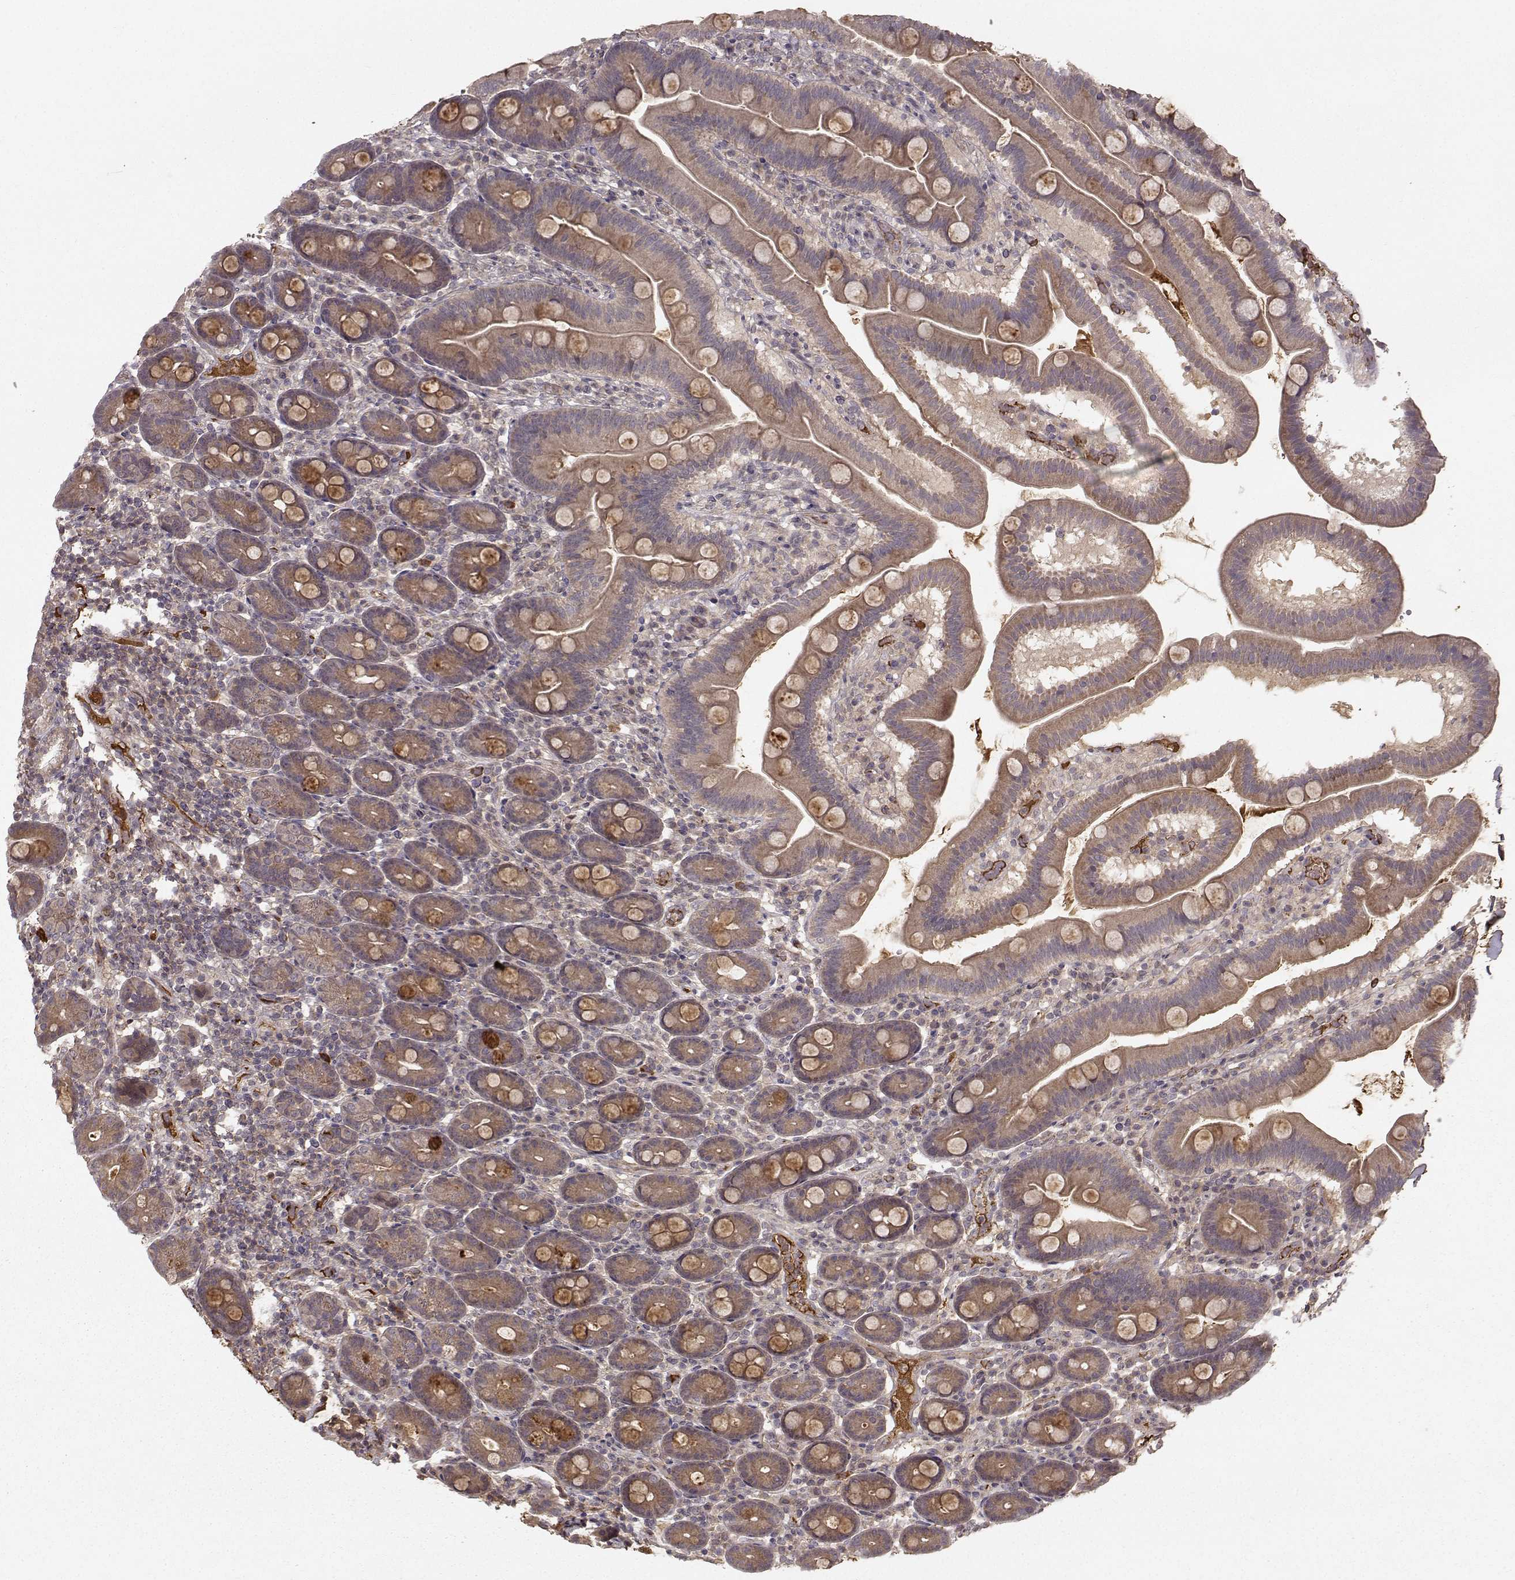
{"staining": {"intensity": "moderate", "quantity": "25%-75%", "location": "cytoplasmic/membranous"}, "tissue": "duodenum", "cell_type": "Glandular cells", "image_type": "normal", "snomed": [{"axis": "morphology", "description": "Normal tissue, NOS"}, {"axis": "topography", "description": "Duodenum"}], "caption": "Human duodenum stained with a brown dye displays moderate cytoplasmic/membranous positive positivity in about 25%-75% of glandular cells.", "gene": "WNT6", "patient": {"sex": "male", "age": 59}}